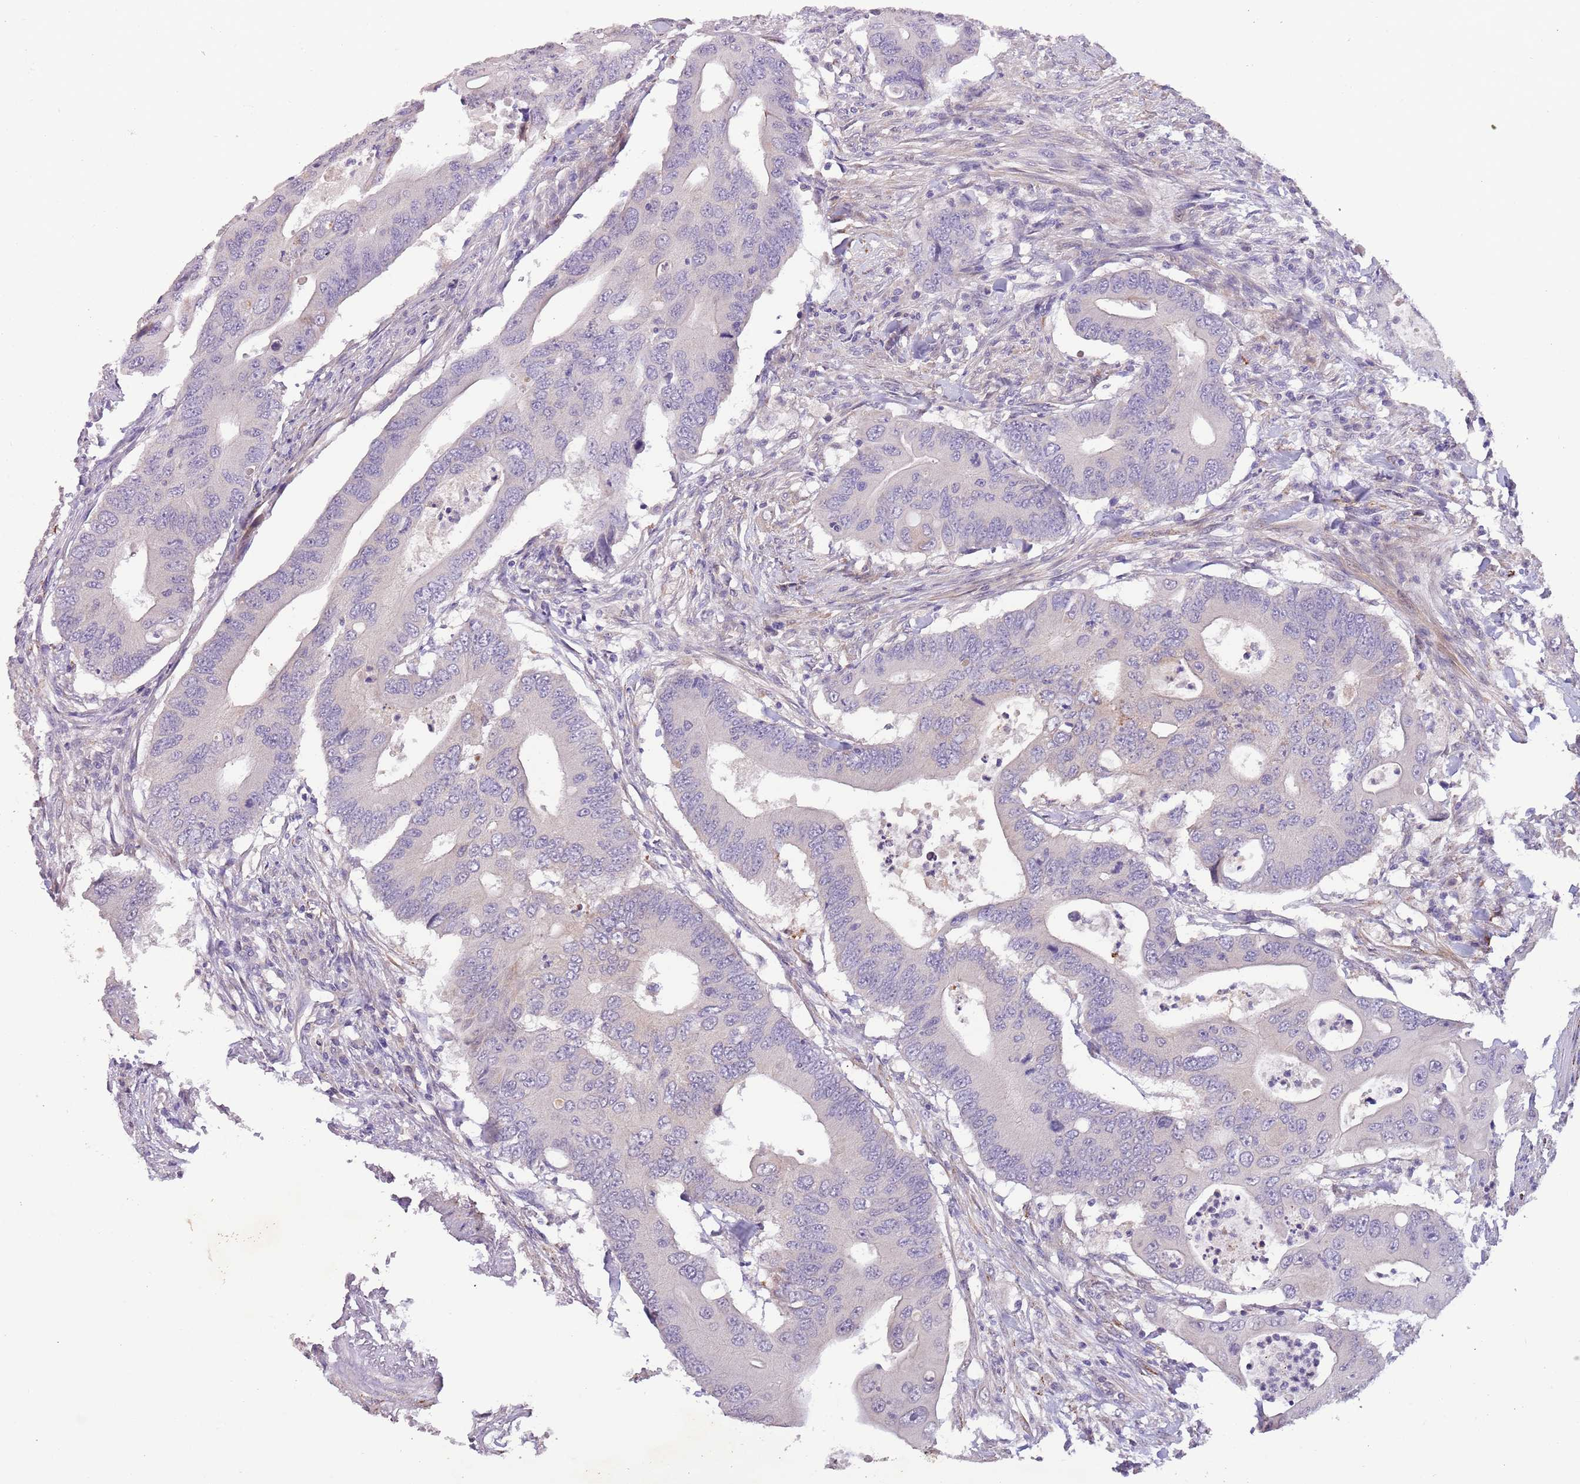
{"staining": {"intensity": "negative", "quantity": "none", "location": "none"}, "tissue": "colorectal cancer", "cell_type": "Tumor cells", "image_type": "cancer", "snomed": [{"axis": "morphology", "description": "Adenocarcinoma, NOS"}, {"axis": "topography", "description": "Colon"}], "caption": "Protein analysis of colorectal cancer (adenocarcinoma) exhibits no significant positivity in tumor cells. The staining was performed using DAB (3,3'-diaminobenzidine) to visualize the protein expression in brown, while the nuclei were stained in blue with hematoxylin (Magnification: 20x).", "gene": "ZNF658", "patient": {"sex": "male", "age": 71}}